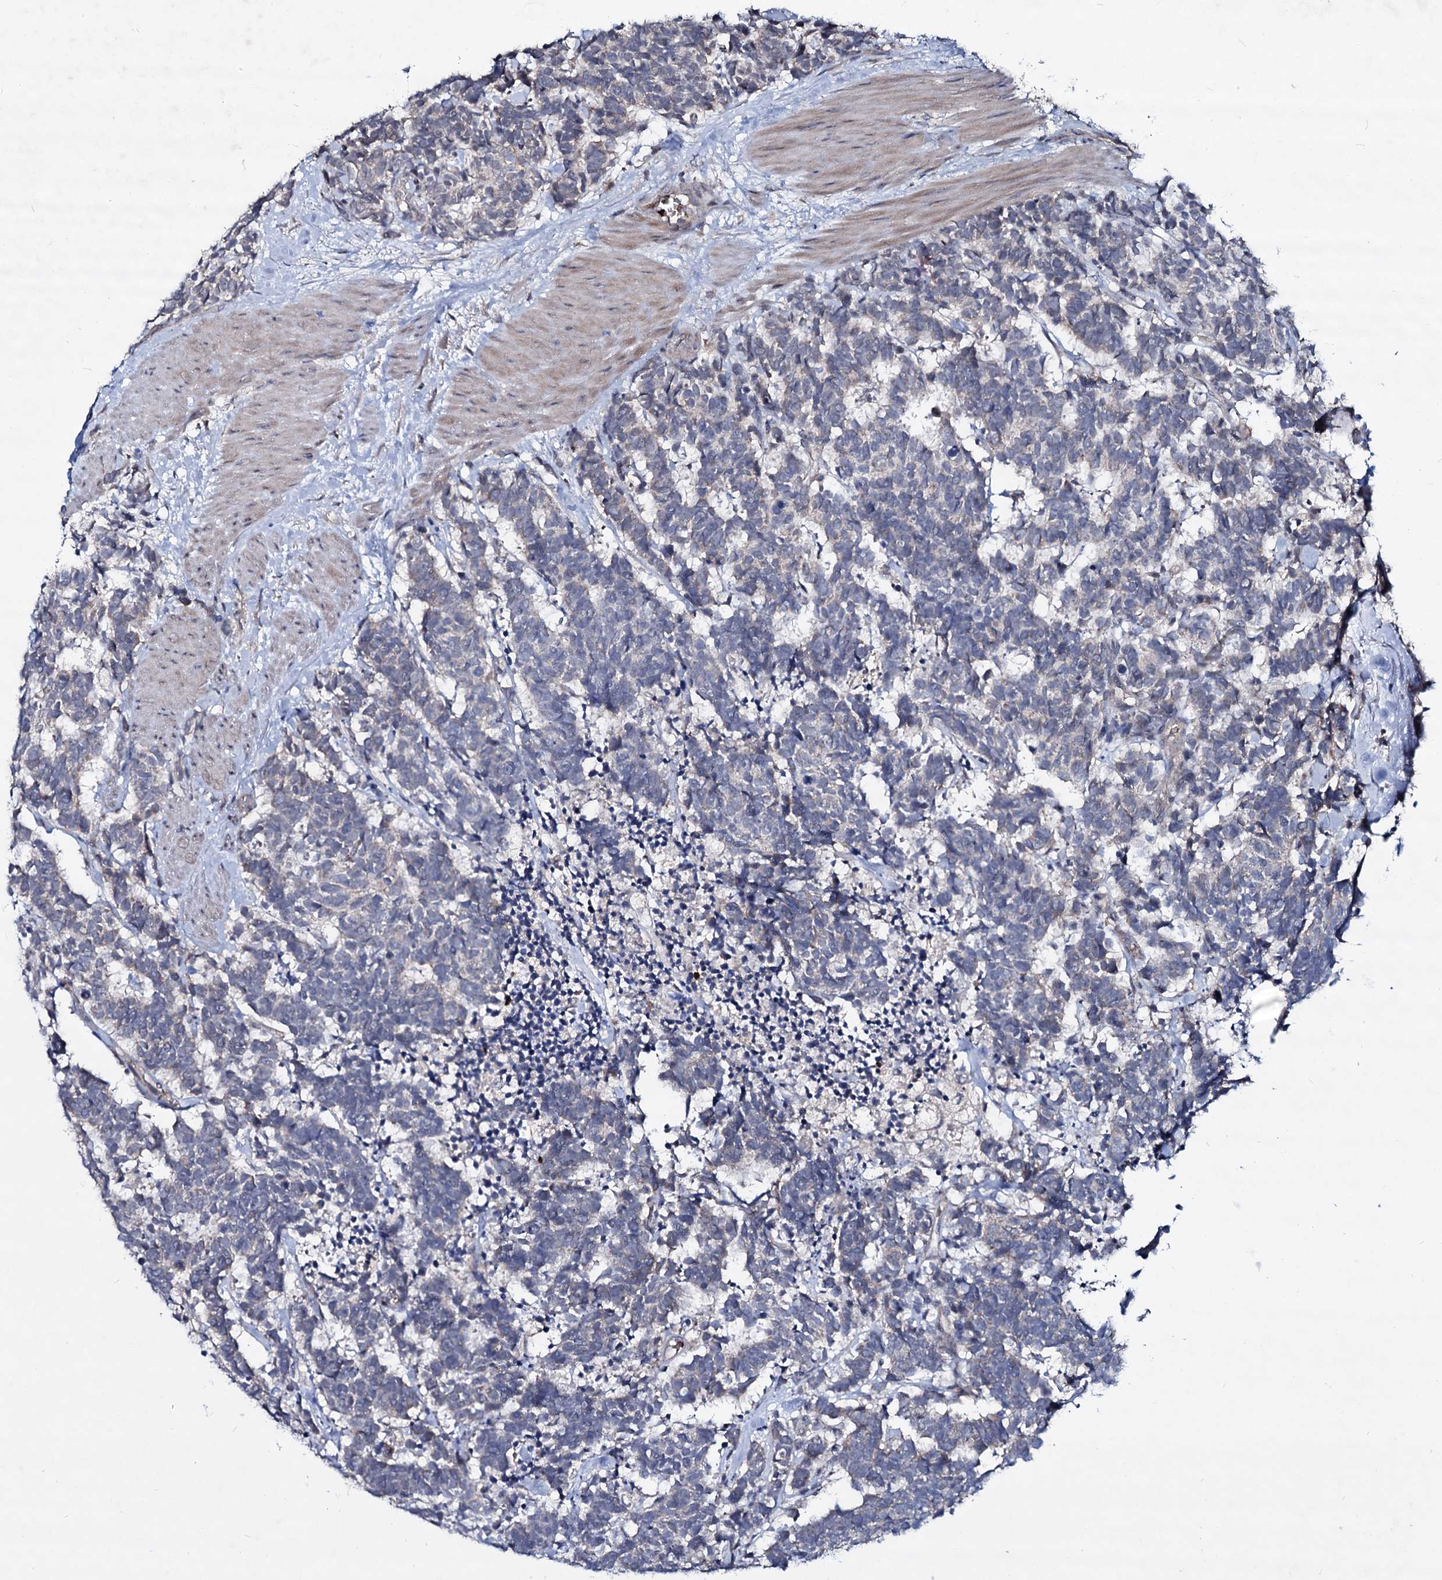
{"staining": {"intensity": "negative", "quantity": "none", "location": "none"}, "tissue": "carcinoid", "cell_type": "Tumor cells", "image_type": "cancer", "snomed": [{"axis": "morphology", "description": "Carcinoma, NOS"}, {"axis": "morphology", "description": "Carcinoid, malignant, NOS"}, {"axis": "topography", "description": "Urinary bladder"}], "caption": "DAB immunohistochemical staining of human carcinoma displays no significant expression in tumor cells.", "gene": "RNF6", "patient": {"sex": "male", "age": 57}}